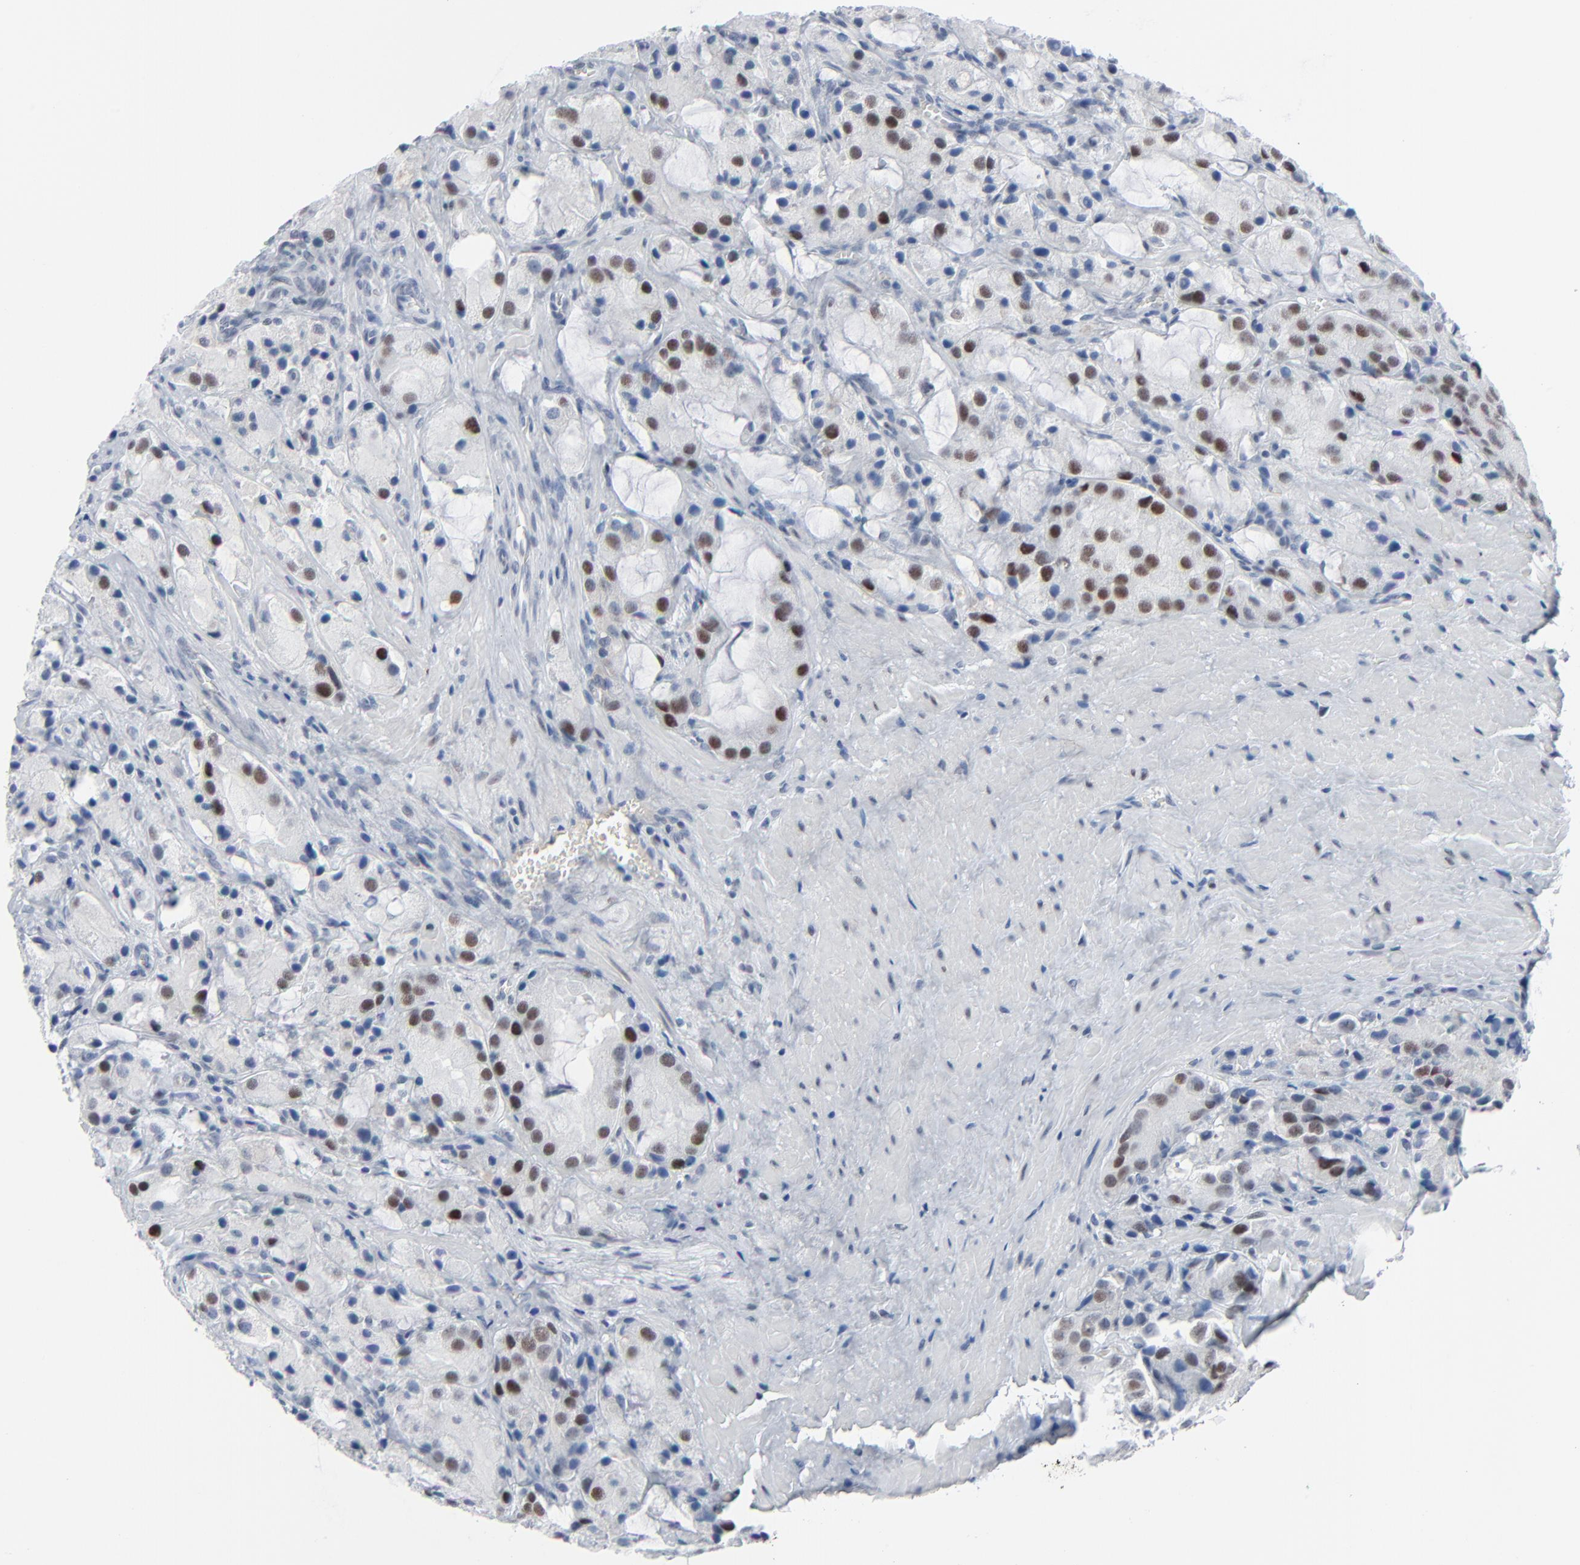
{"staining": {"intensity": "strong", "quantity": "25%-75%", "location": "nuclear"}, "tissue": "prostate cancer", "cell_type": "Tumor cells", "image_type": "cancer", "snomed": [{"axis": "morphology", "description": "Adenocarcinoma, High grade"}, {"axis": "topography", "description": "Prostate"}], "caption": "Immunohistochemistry (IHC) of prostate cancer displays high levels of strong nuclear staining in about 25%-75% of tumor cells.", "gene": "SIRT1", "patient": {"sex": "male", "age": 70}}